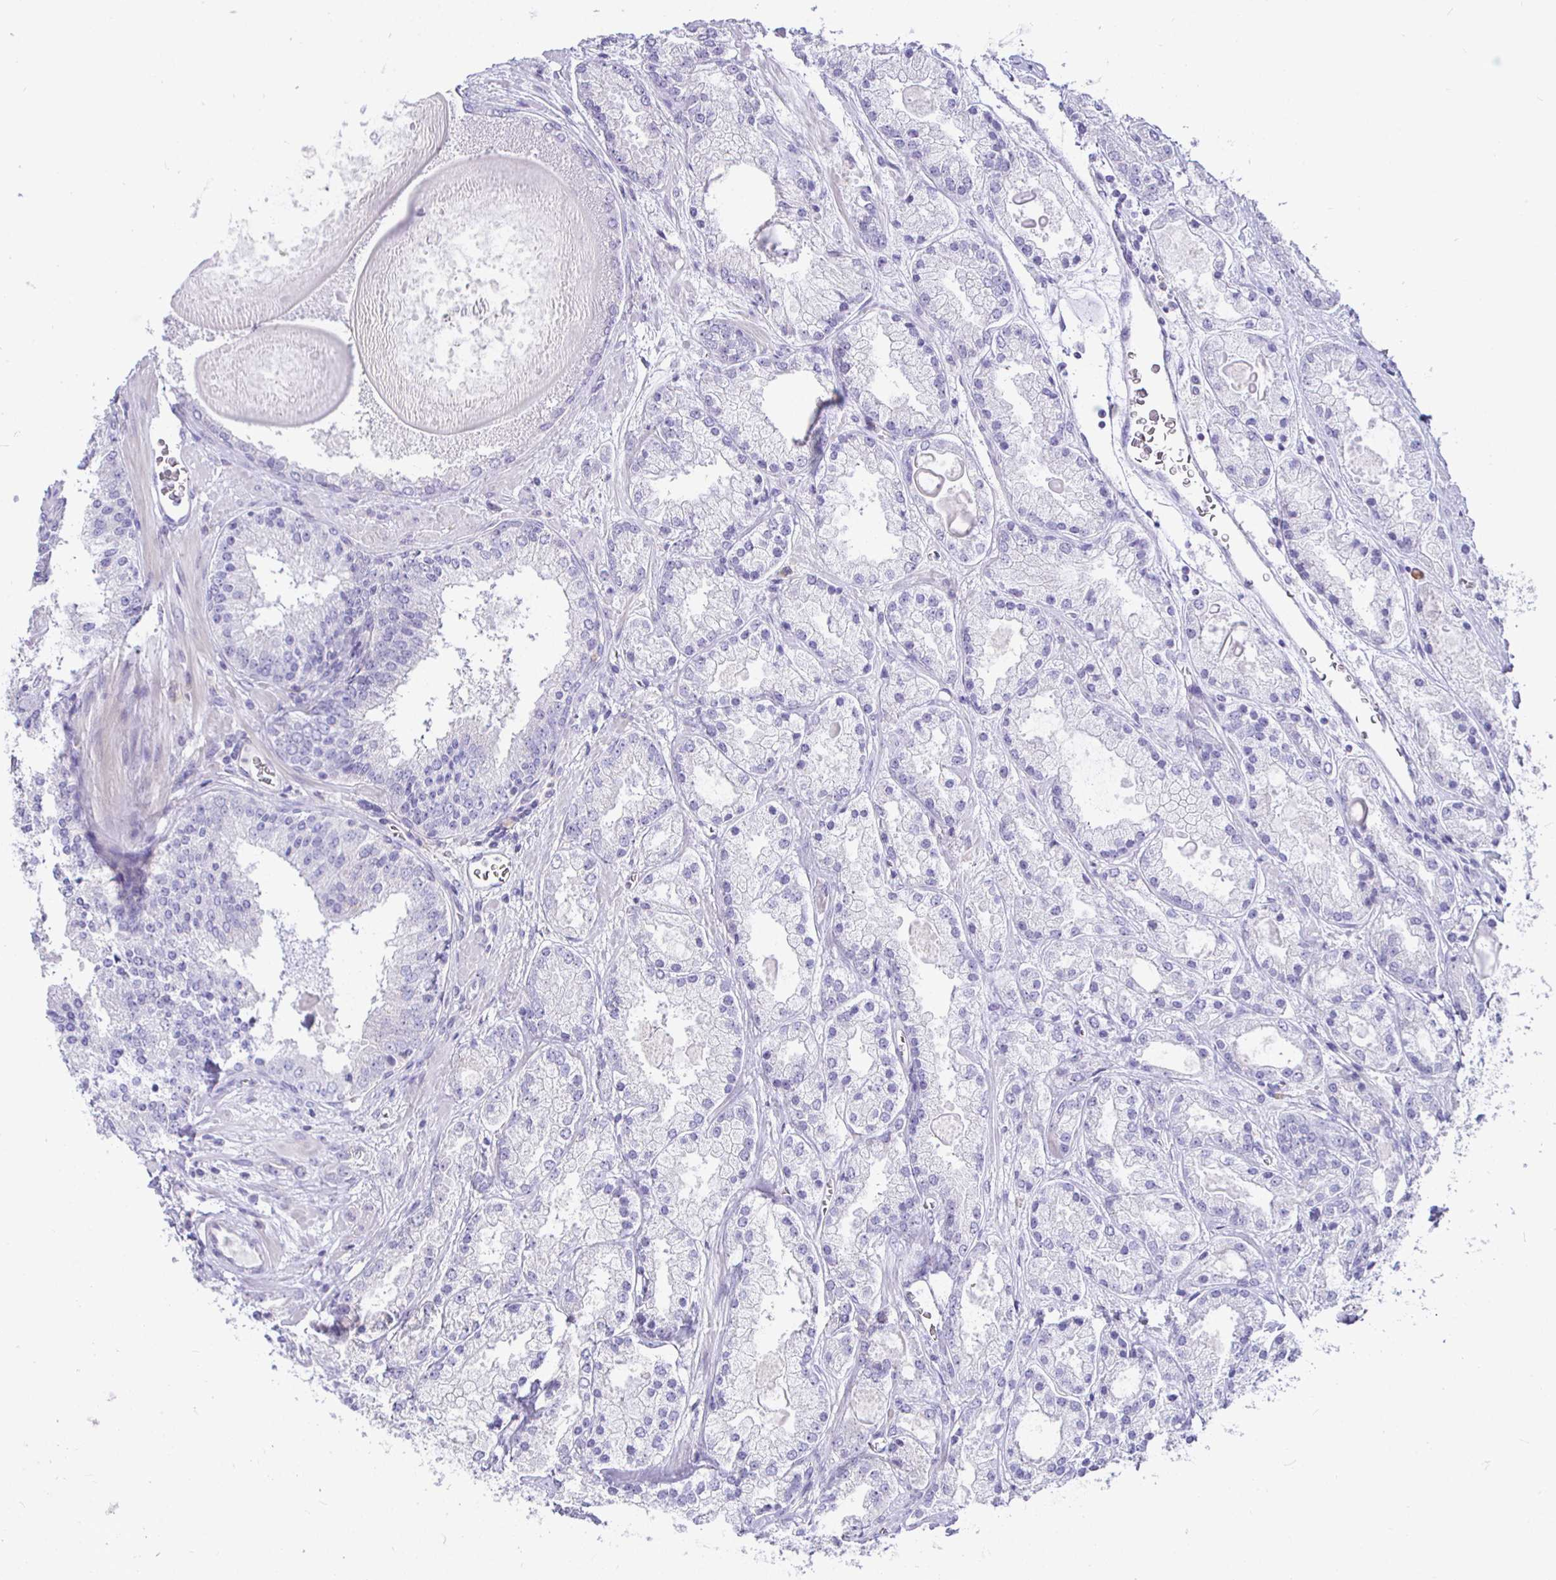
{"staining": {"intensity": "negative", "quantity": "none", "location": "none"}, "tissue": "prostate cancer", "cell_type": "Tumor cells", "image_type": "cancer", "snomed": [{"axis": "morphology", "description": "Adenocarcinoma, High grade"}, {"axis": "topography", "description": "Prostate"}], "caption": "An image of human adenocarcinoma (high-grade) (prostate) is negative for staining in tumor cells.", "gene": "SIRPA", "patient": {"sex": "male", "age": 67}}